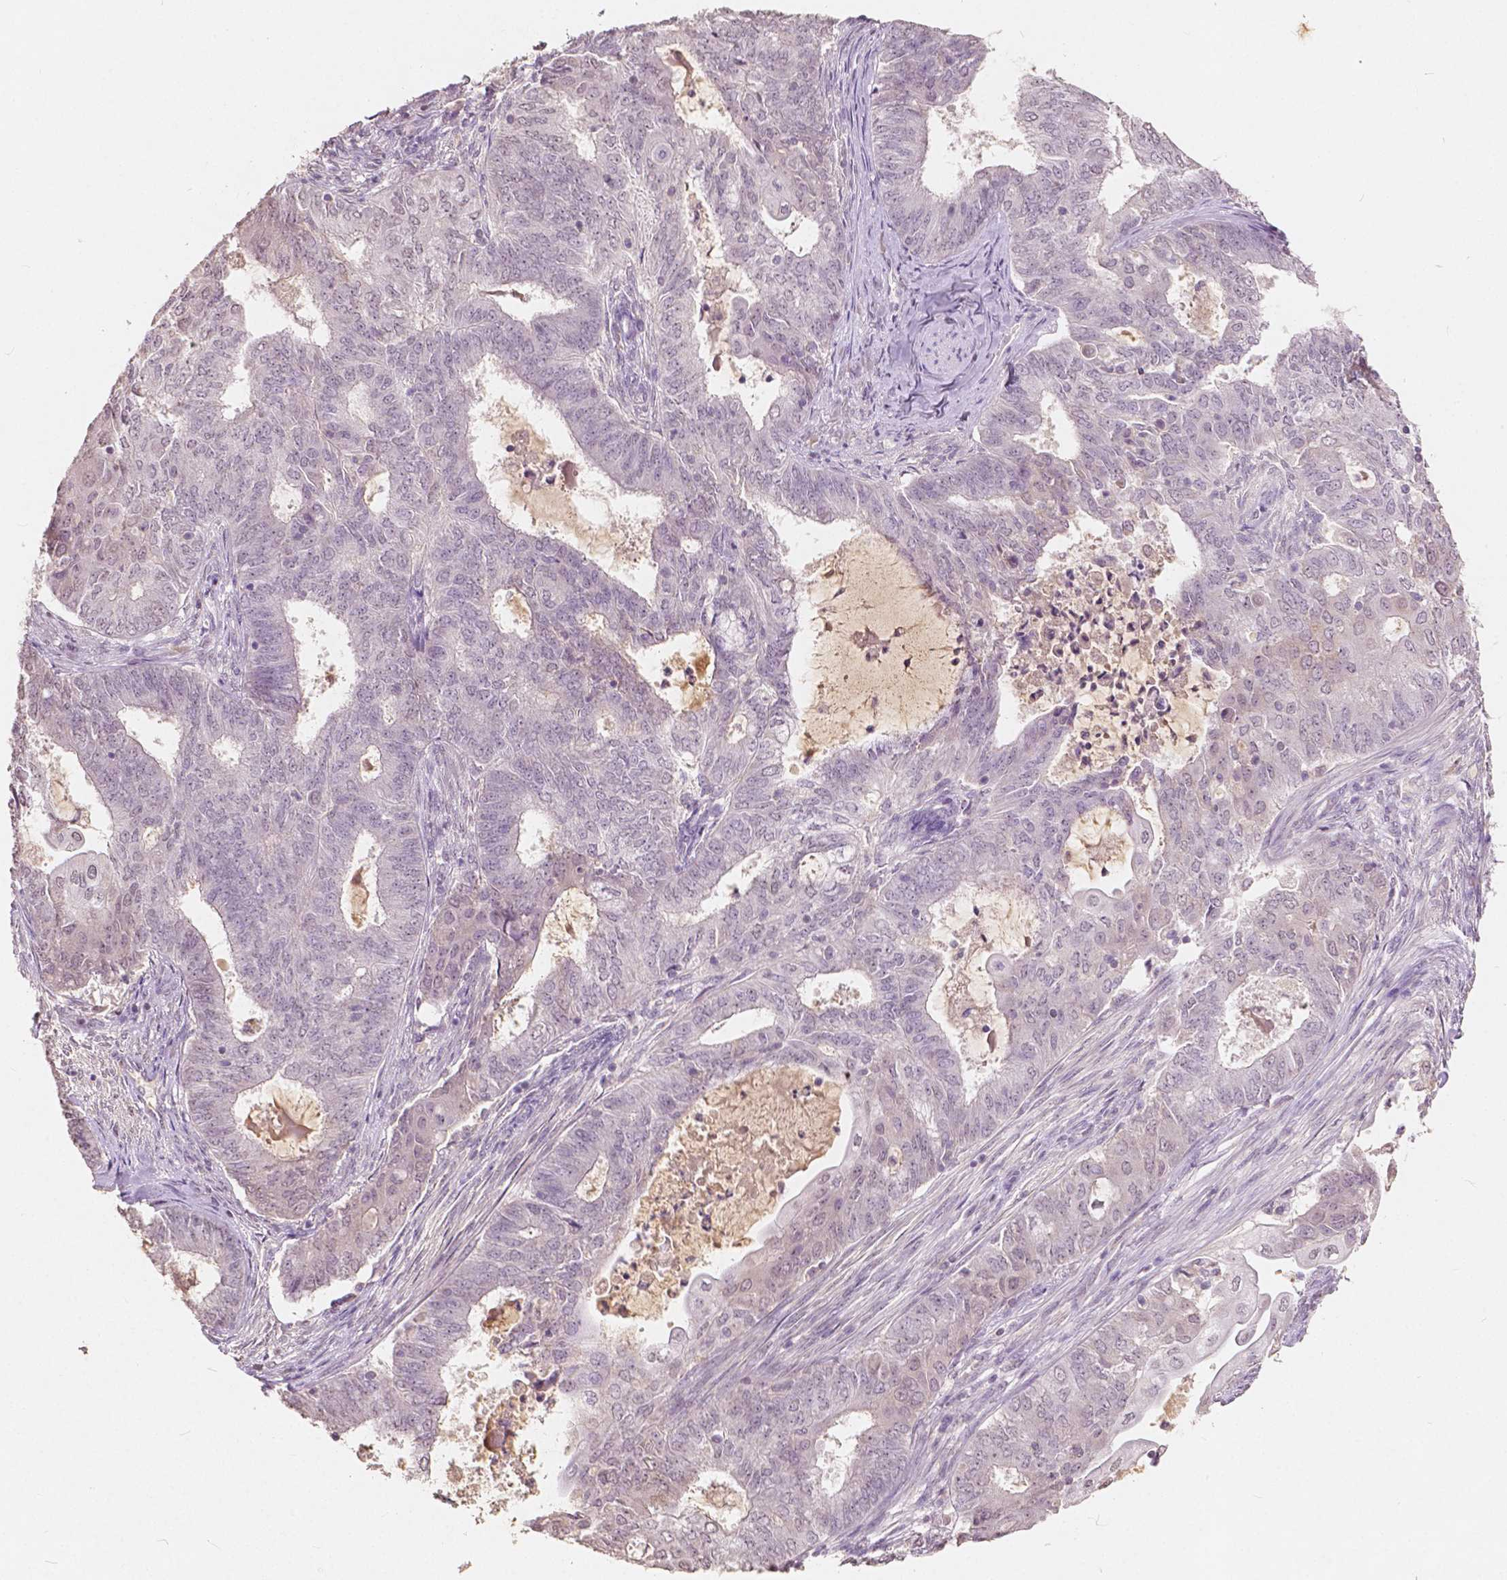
{"staining": {"intensity": "negative", "quantity": "none", "location": "none"}, "tissue": "endometrial cancer", "cell_type": "Tumor cells", "image_type": "cancer", "snomed": [{"axis": "morphology", "description": "Adenocarcinoma, NOS"}, {"axis": "topography", "description": "Endometrium"}], "caption": "Immunohistochemical staining of human endometrial cancer (adenocarcinoma) demonstrates no significant positivity in tumor cells.", "gene": "SOX15", "patient": {"sex": "female", "age": 62}}